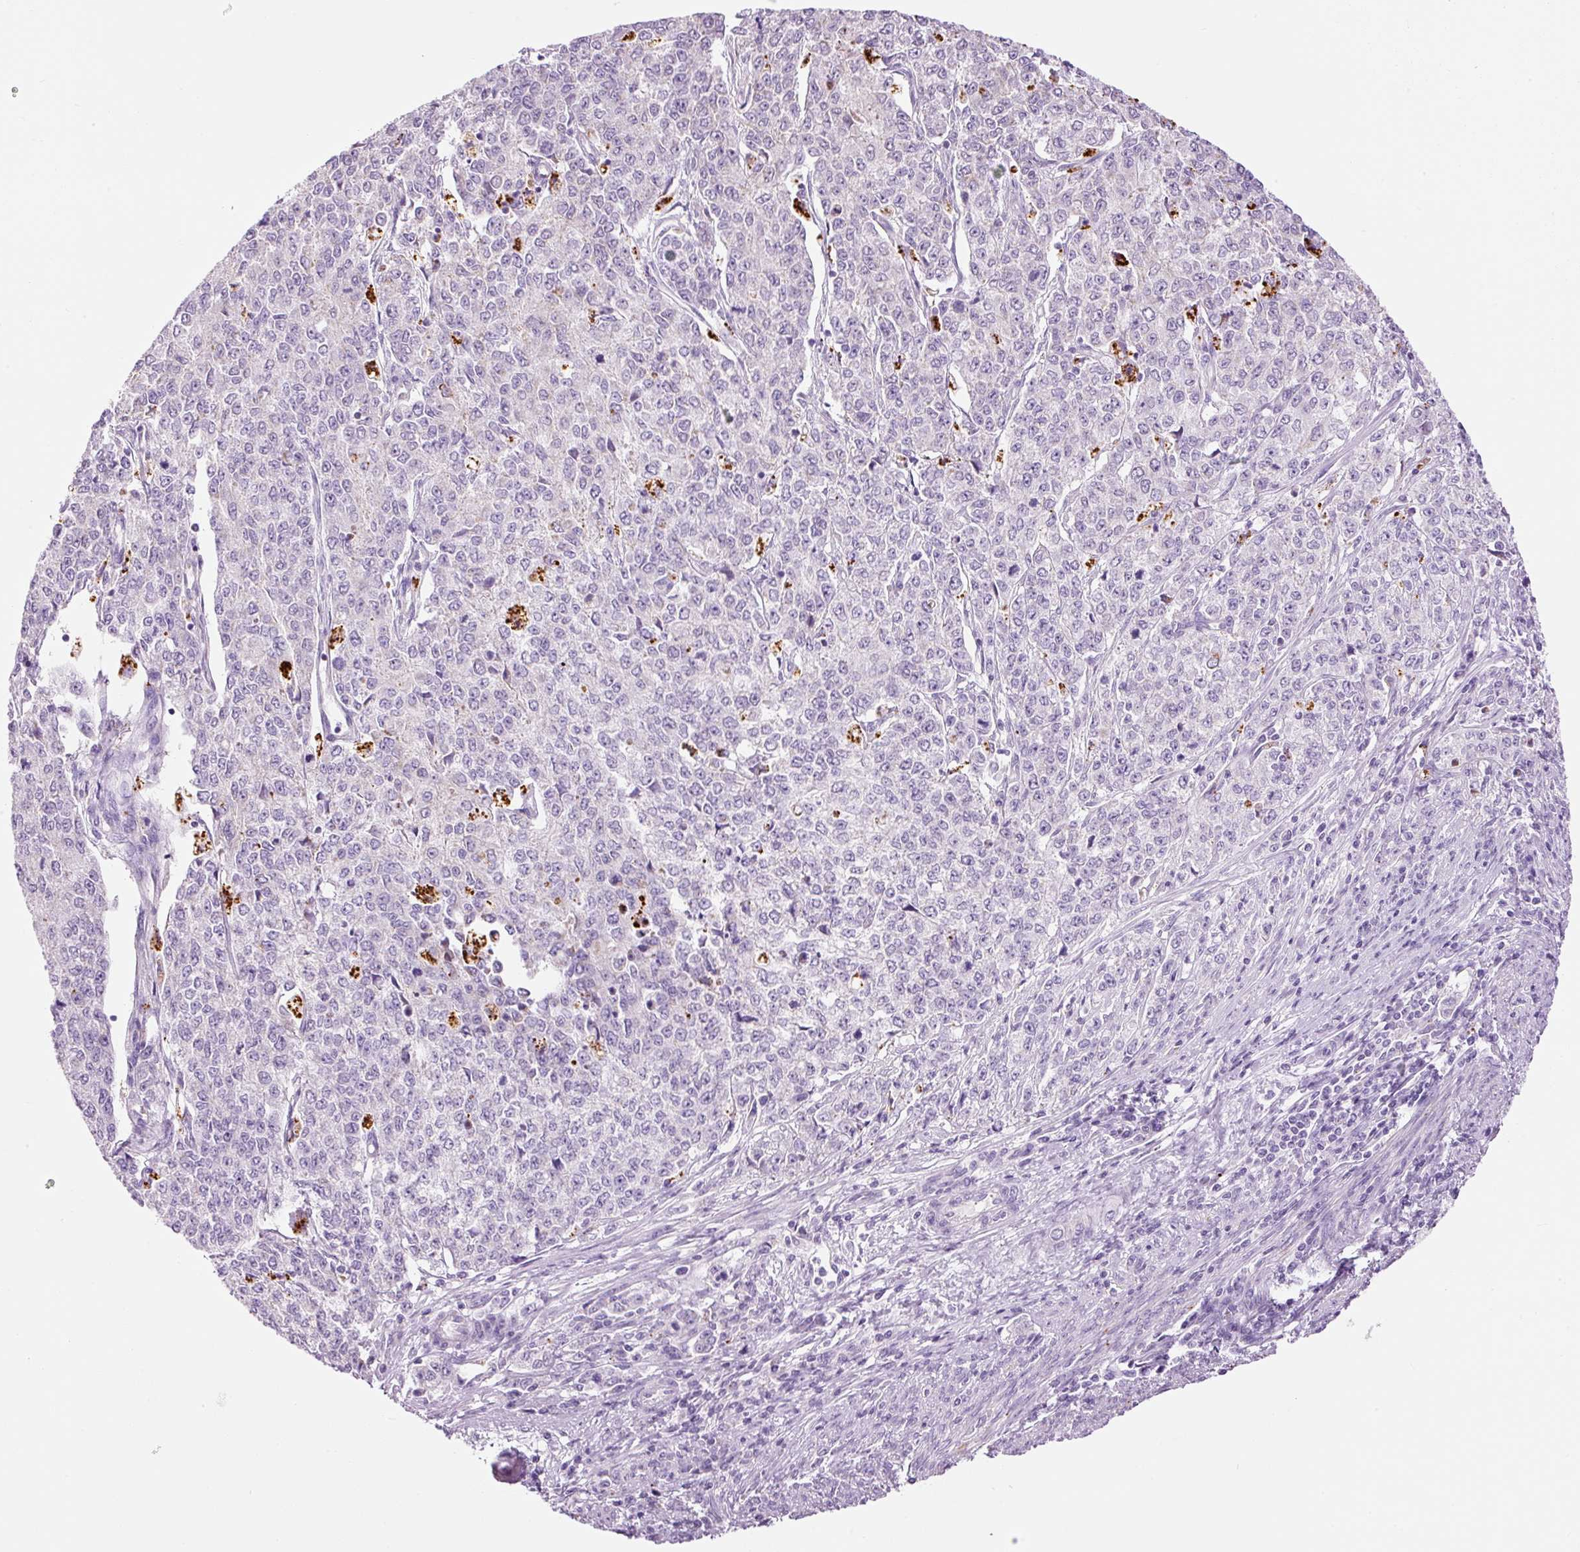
{"staining": {"intensity": "negative", "quantity": "none", "location": "none"}, "tissue": "endometrial cancer", "cell_type": "Tumor cells", "image_type": "cancer", "snomed": [{"axis": "morphology", "description": "Adenocarcinoma, NOS"}, {"axis": "topography", "description": "Endometrium"}], "caption": "High magnification brightfield microscopy of adenocarcinoma (endometrial) stained with DAB (brown) and counterstained with hematoxylin (blue): tumor cells show no significant staining.", "gene": "CARD16", "patient": {"sex": "female", "age": 50}}